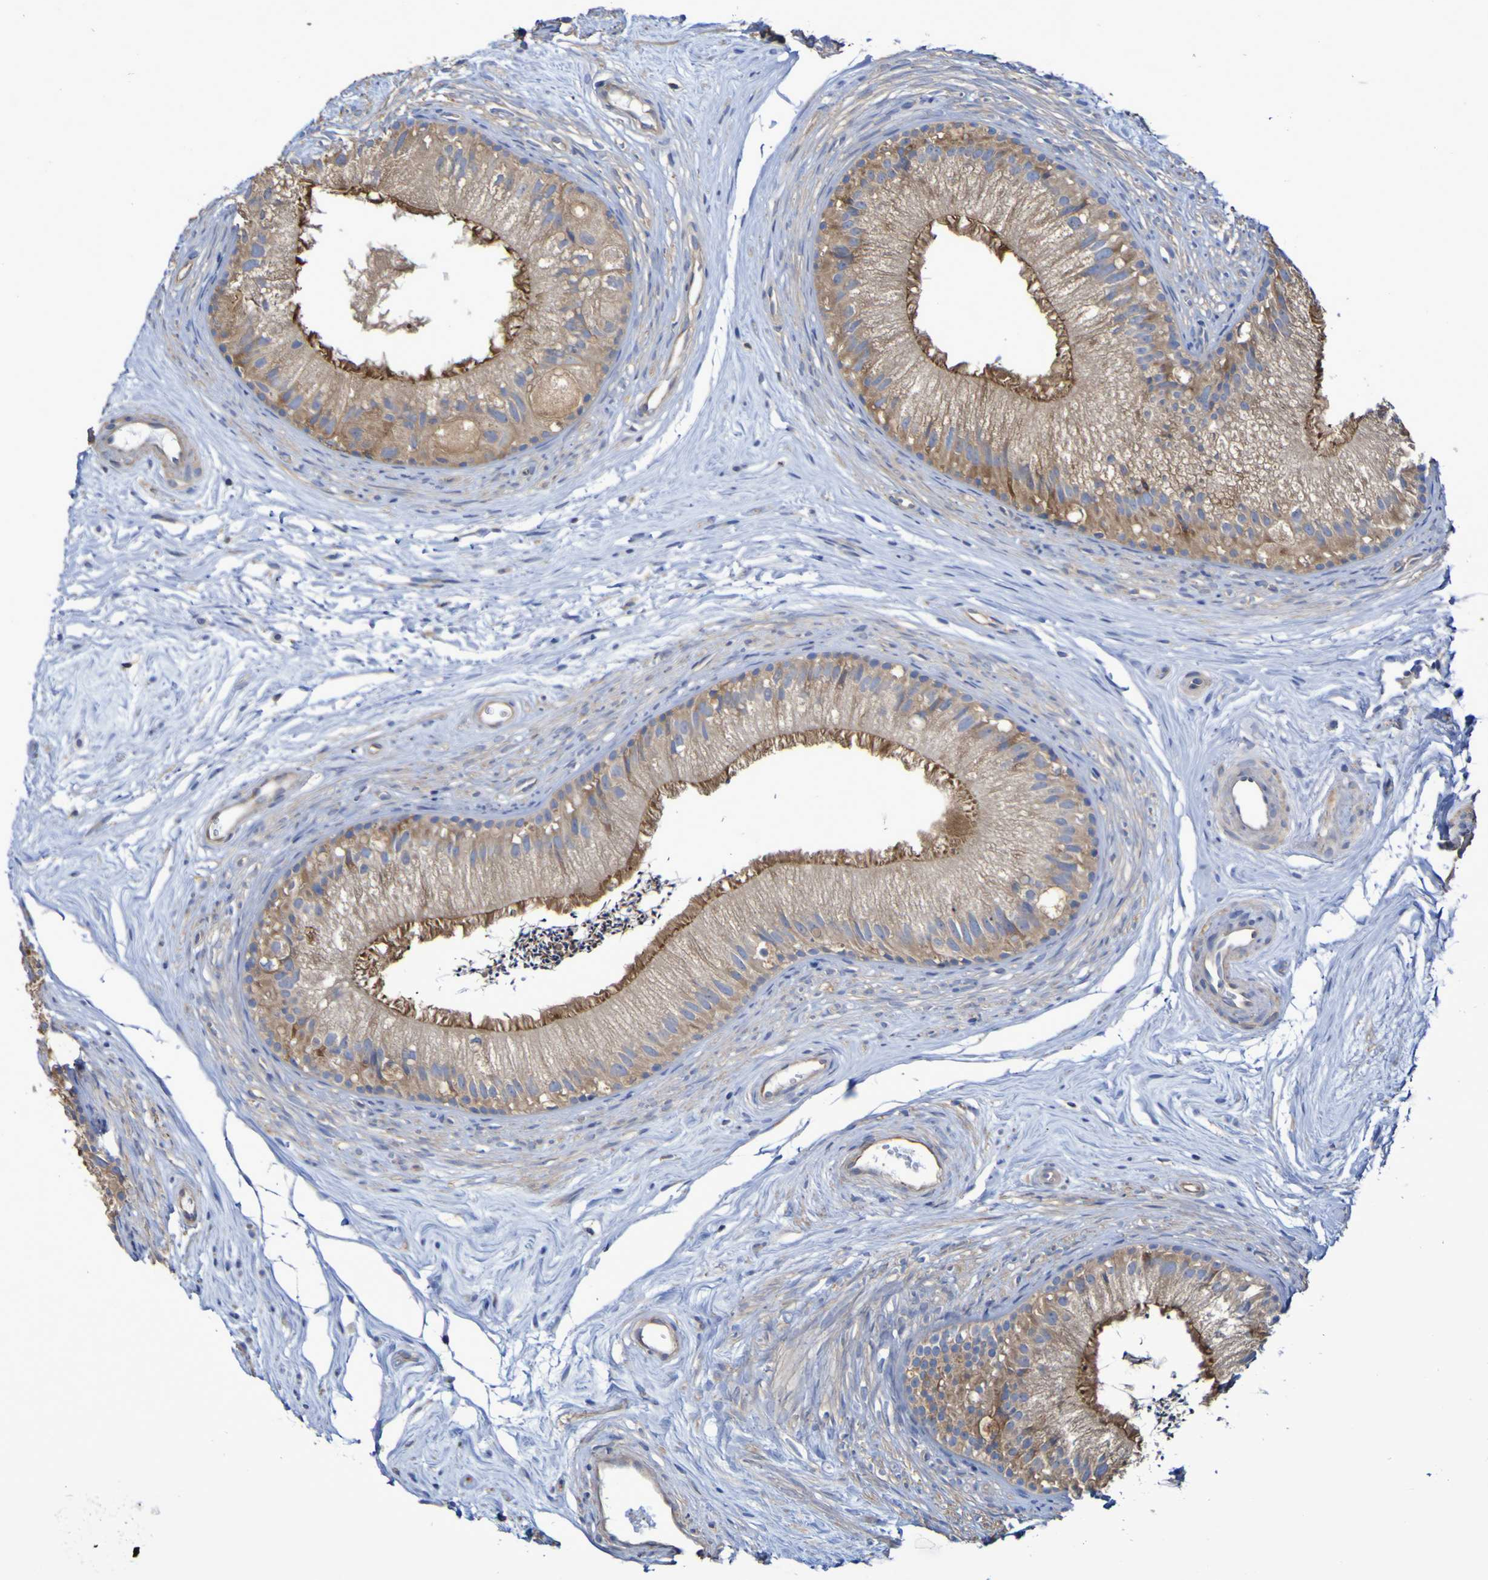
{"staining": {"intensity": "moderate", "quantity": ">75%", "location": "cytoplasmic/membranous"}, "tissue": "epididymis", "cell_type": "Glandular cells", "image_type": "normal", "snomed": [{"axis": "morphology", "description": "Normal tissue, NOS"}, {"axis": "topography", "description": "Epididymis"}], "caption": "A high-resolution photomicrograph shows IHC staining of unremarkable epididymis, which shows moderate cytoplasmic/membranous staining in approximately >75% of glandular cells.", "gene": "SYNJ1", "patient": {"sex": "male", "age": 56}}